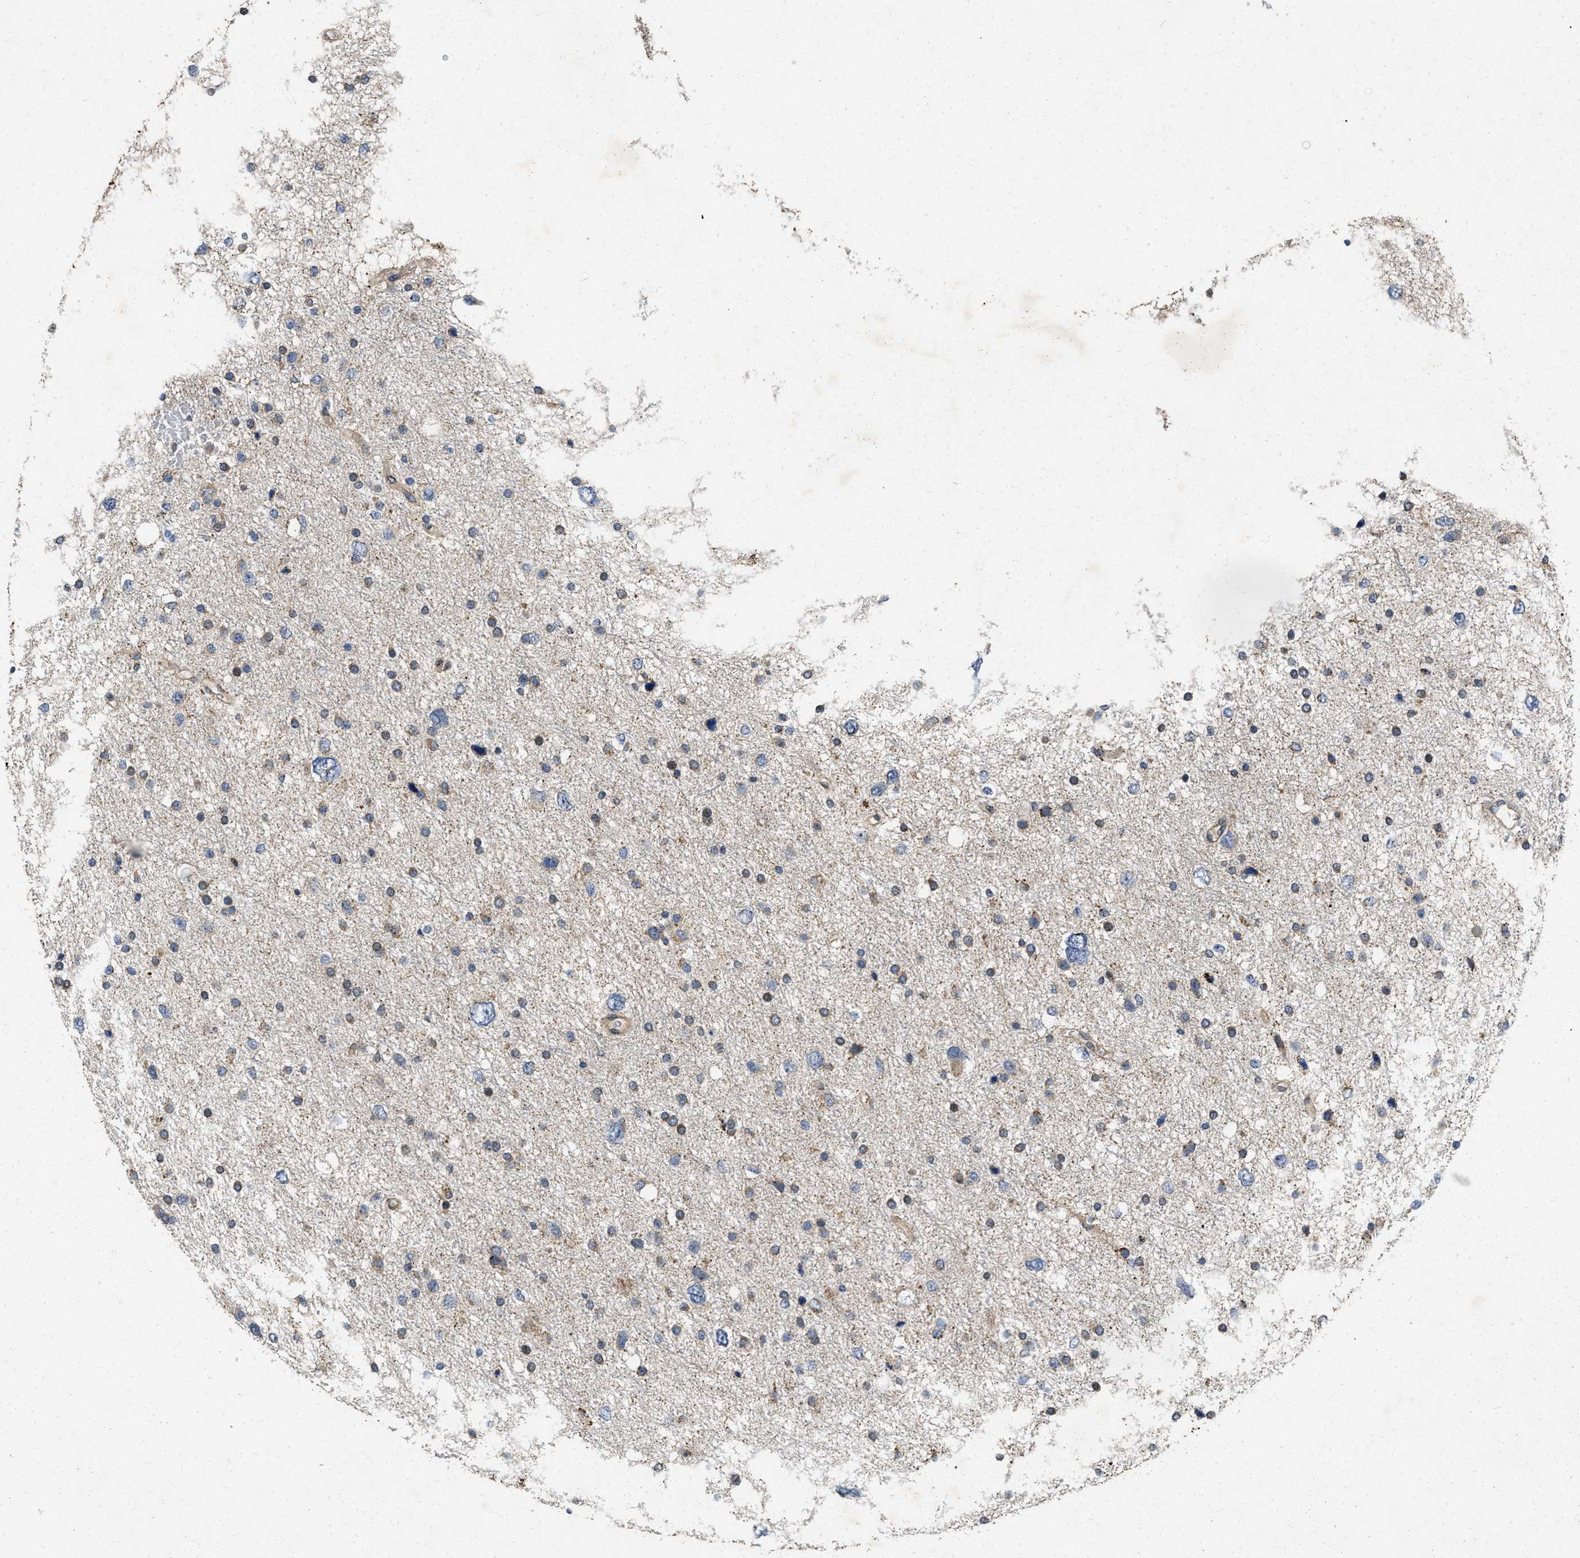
{"staining": {"intensity": "weak", "quantity": "25%-75%", "location": "cytoplasmic/membranous"}, "tissue": "glioma", "cell_type": "Tumor cells", "image_type": "cancer", "snomed": [{"axis": "morphology", "description": "Glioma, malignant, Low grade"}, {"axis": "topography", "description": "Brain"}], "caption": "A micrograph of glioma stained for a protein reveals weak cytoplasmic/membranous brown staining in tumor cells.", "gene": "PRDM14", "patient": {"sex": "female", "age": 37}}